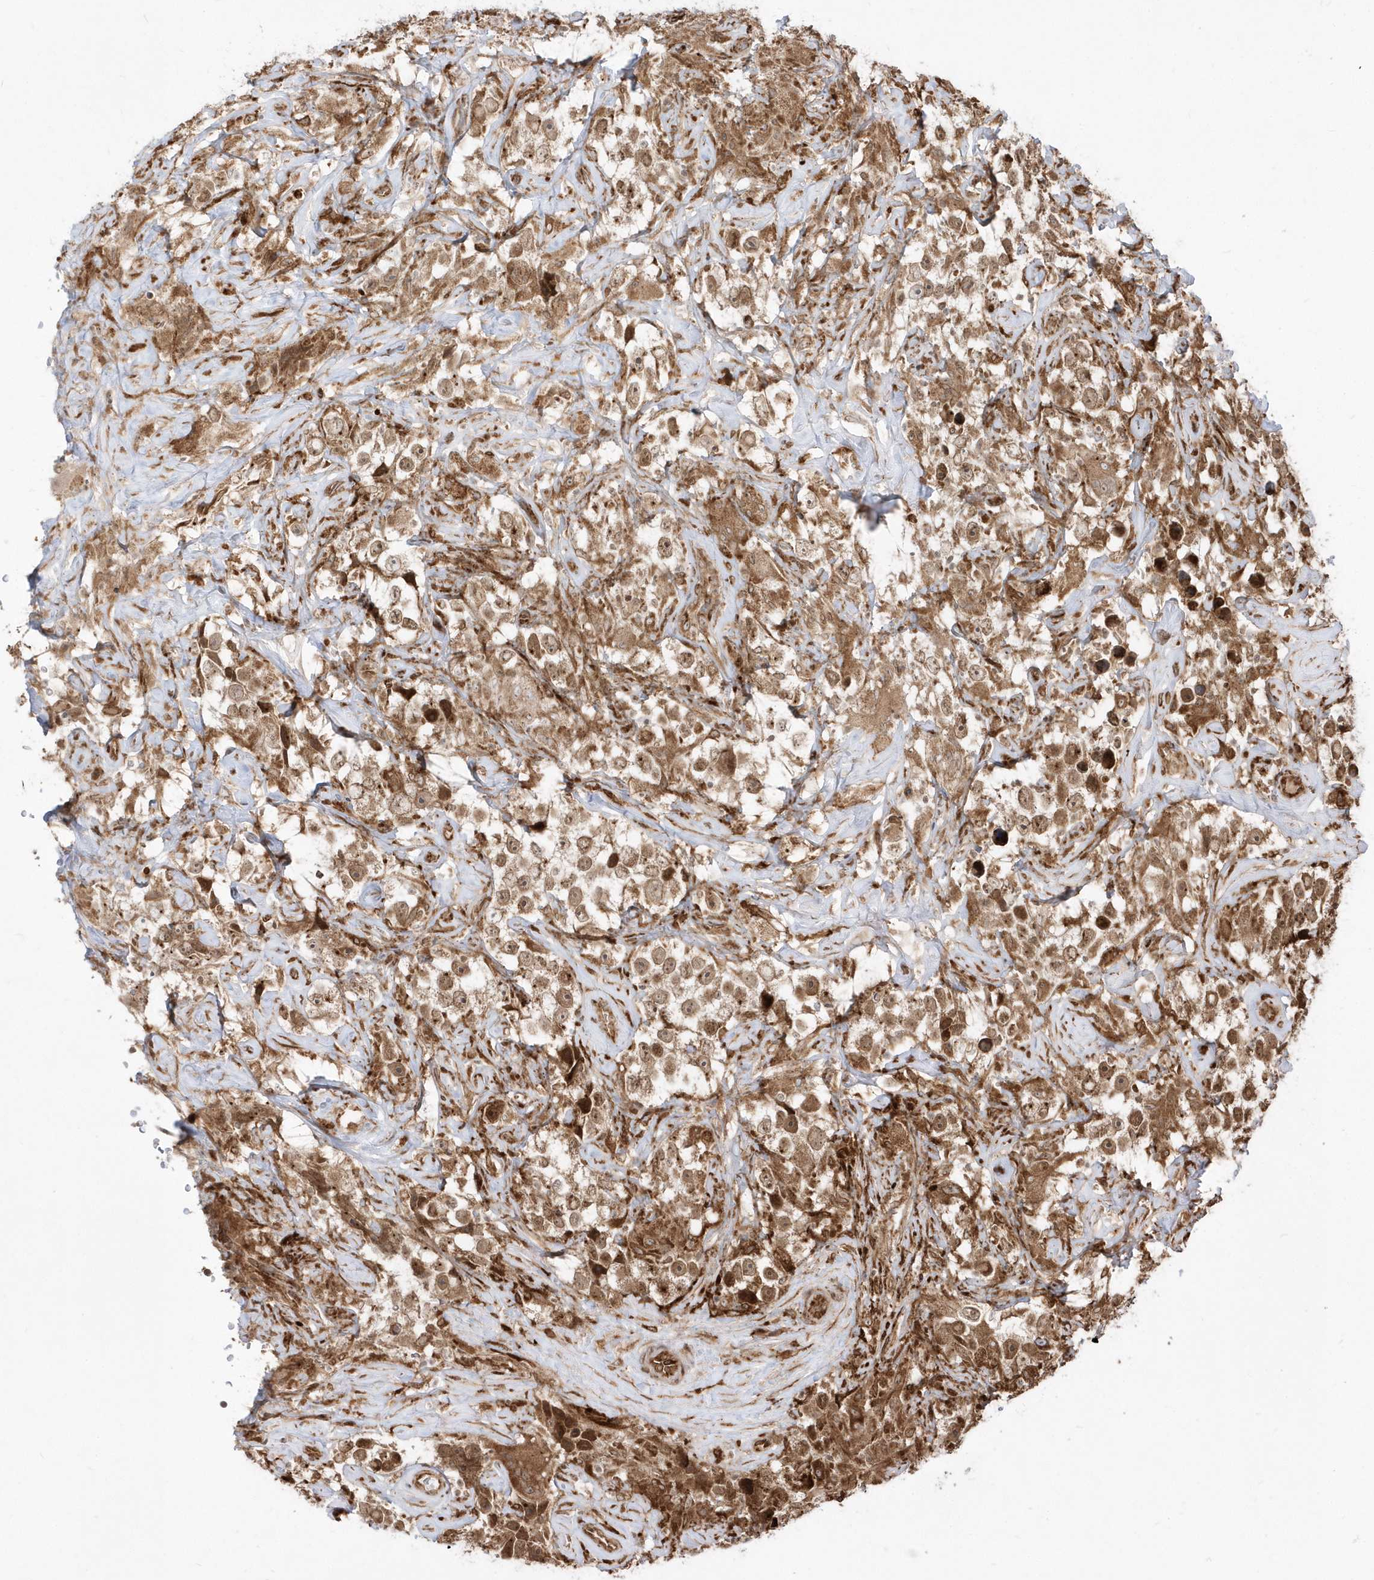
{"staining": {"intensity": "moderate", "quantity": ">75%", "location": "cytoplasmic/membranous,nuclear"}, "tissue": "testis cancer", "cell_type": "Tumor cells", "image_type": "cancer", "snomed": [{"axis": "morphology", "description": "Seminoma, NOS"}, {"axis": "topography", "description": "Testis"}], "caption": "Immunohistochemistry image of human seminoma (testis) stained for a protein (brown), which shows medium levels of moderate cytoplasmic/membranous and nuclear positivity in about >75% of tumor cells.", "gene": "EPC2", "patient": {"sex": "male", "age": 49}}